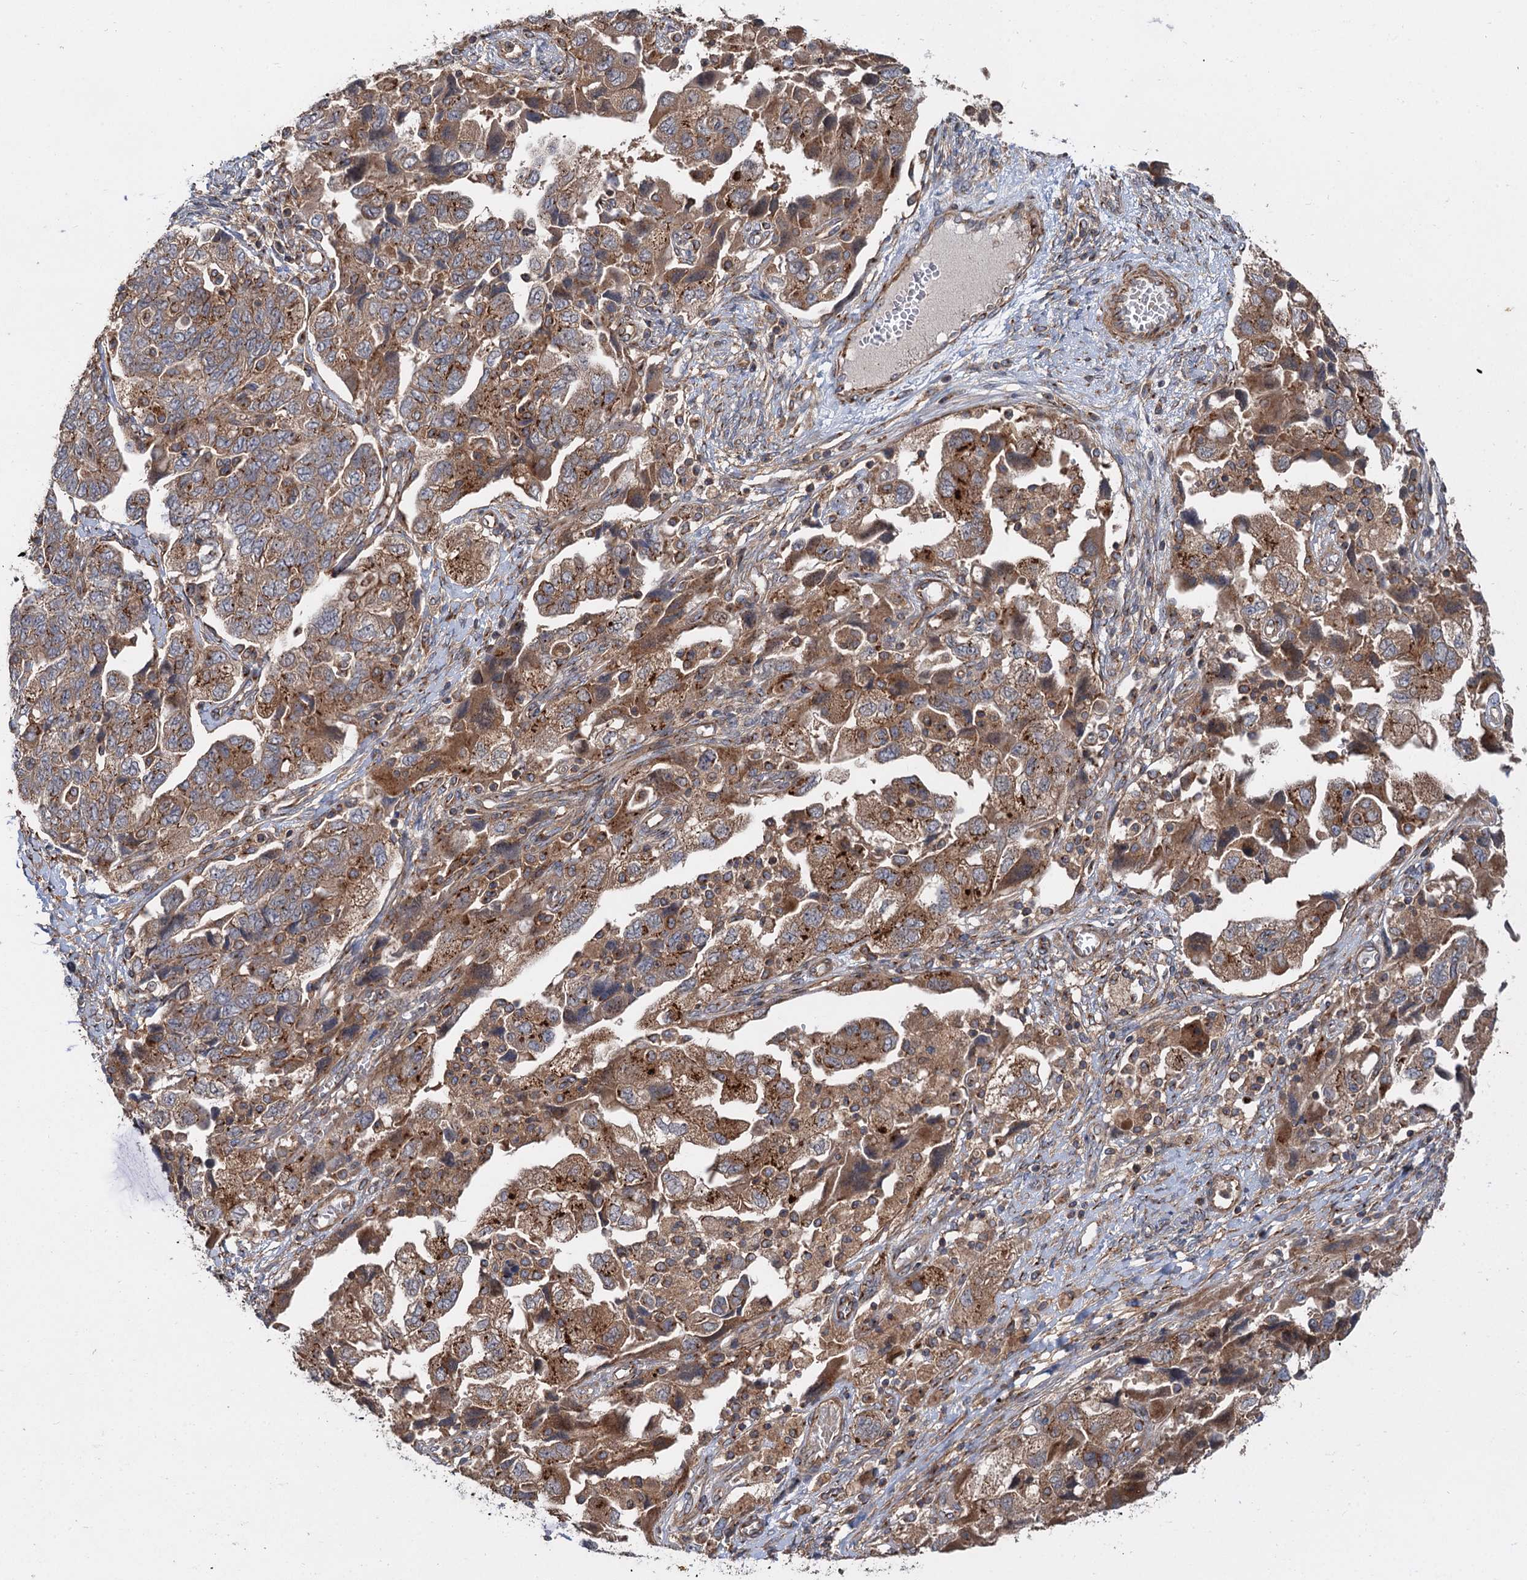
{"staining": {"intensity": "moderate", "quantity": ">75%", "location": "cytoplasmic/membranous"}, "tissue": "ovarian cancer", "cell_type": "Tumor cells", "image_type": "cancer", "snomed": [{"axis": "morphology", "description": "Carcinoma, NOS"}, {"axis": "morphology", "description": "Cystadenocarcinoma, serous, NOS"}, {"axis": "topography", "description": "Ovary"}], "caption": "Ovarian carcinoma stained with a protein marker reveals moderate staining in tumor cells.", "gene": "ANKRD26", "patient": {"sex": "female", "age": 69}}